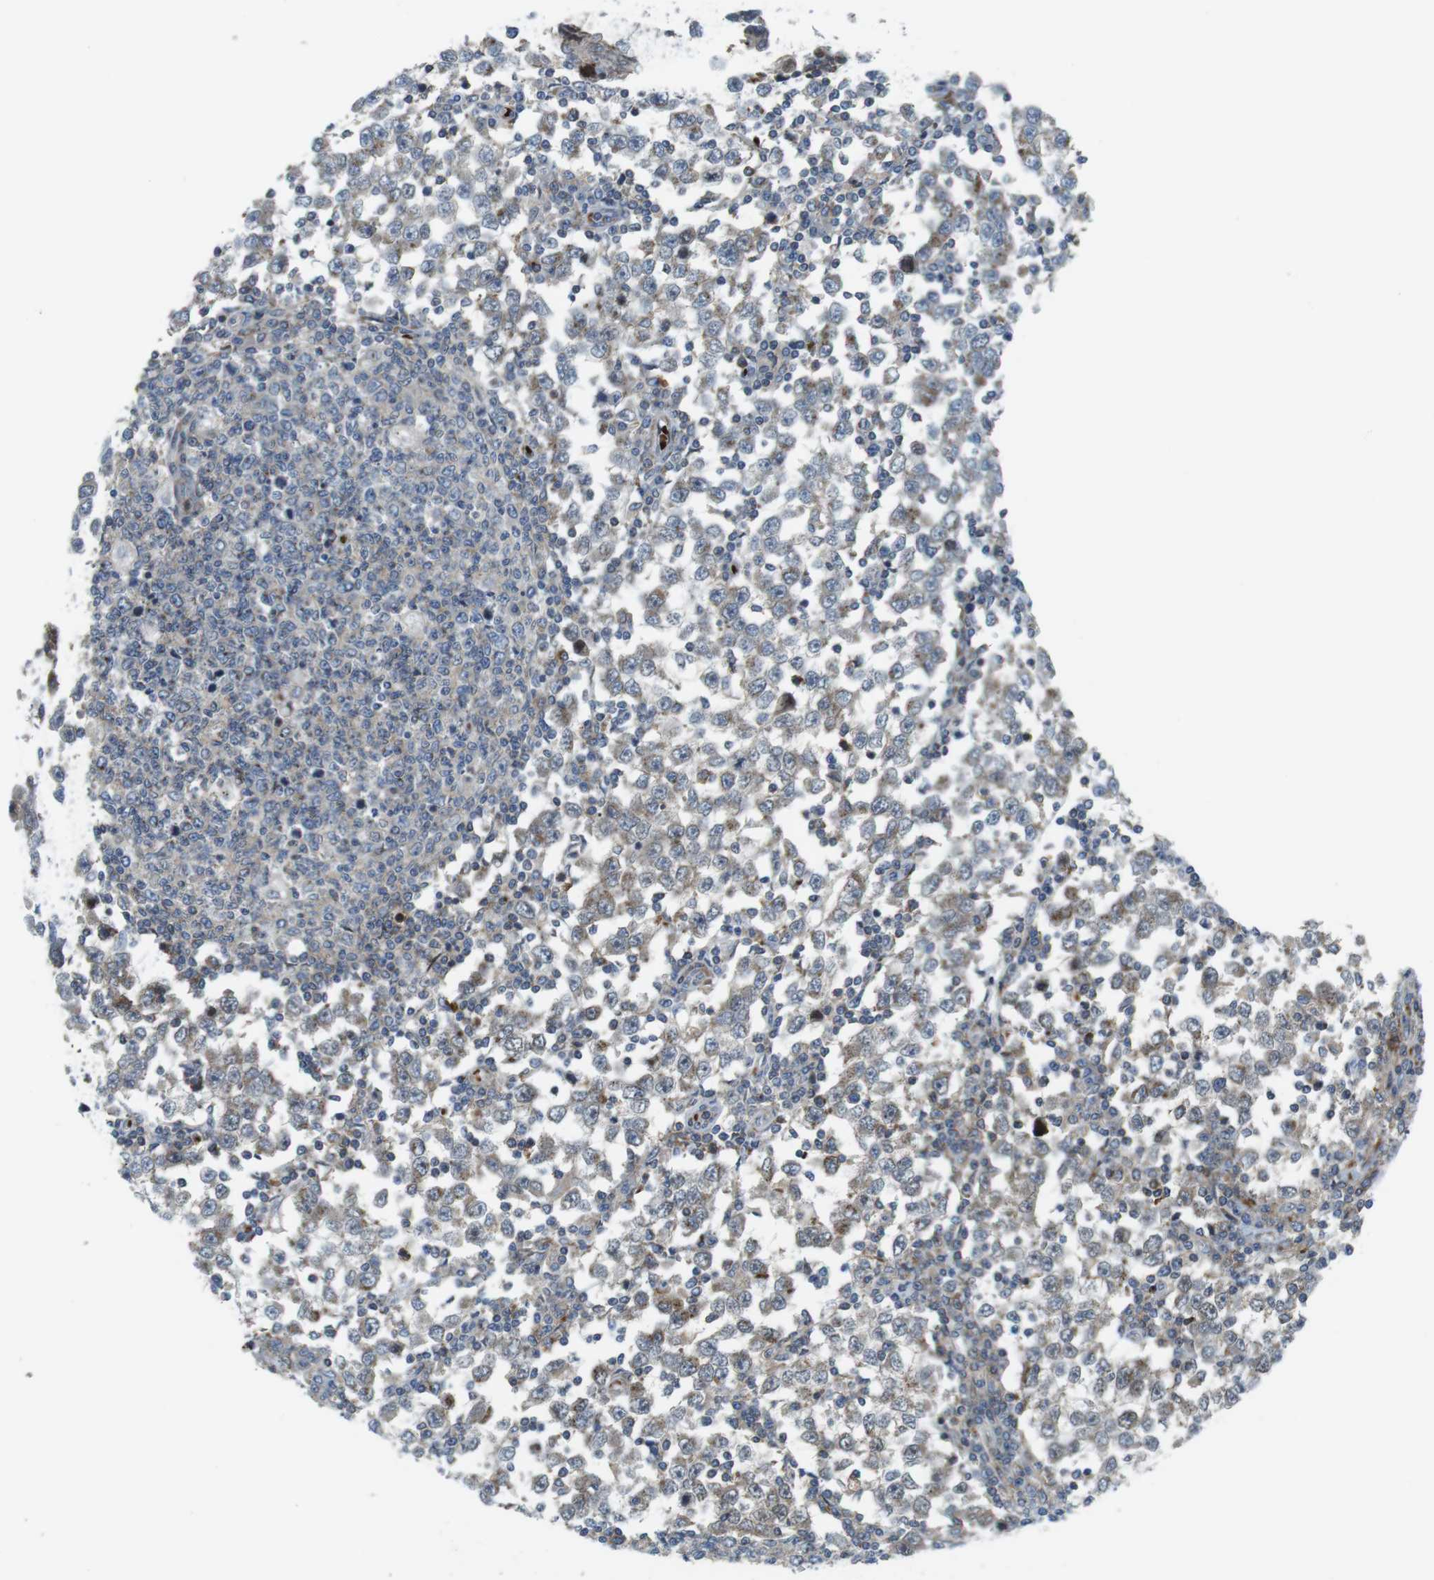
{"staining": {"intensity": "weak", "quantity": "25%-75%", "location": "cytoplasmic/membranous"}, "tissue": "testis cancer", "cell_type": "Tumor cells", "image_type": "cancer", "snomed": [{"axis": "morphology", "description": "Seminoma, NOS"}, {"axis": "topography", "description": "Testis"}], "caption": "This is an image of immunohistochemistry (IHC) staining of testis seminoma, which shows weak positivity in the cytoplasmic/membranous of tumor cells.", "gene": "CUL7", "patient": {"sex": "male", "age": 65}}